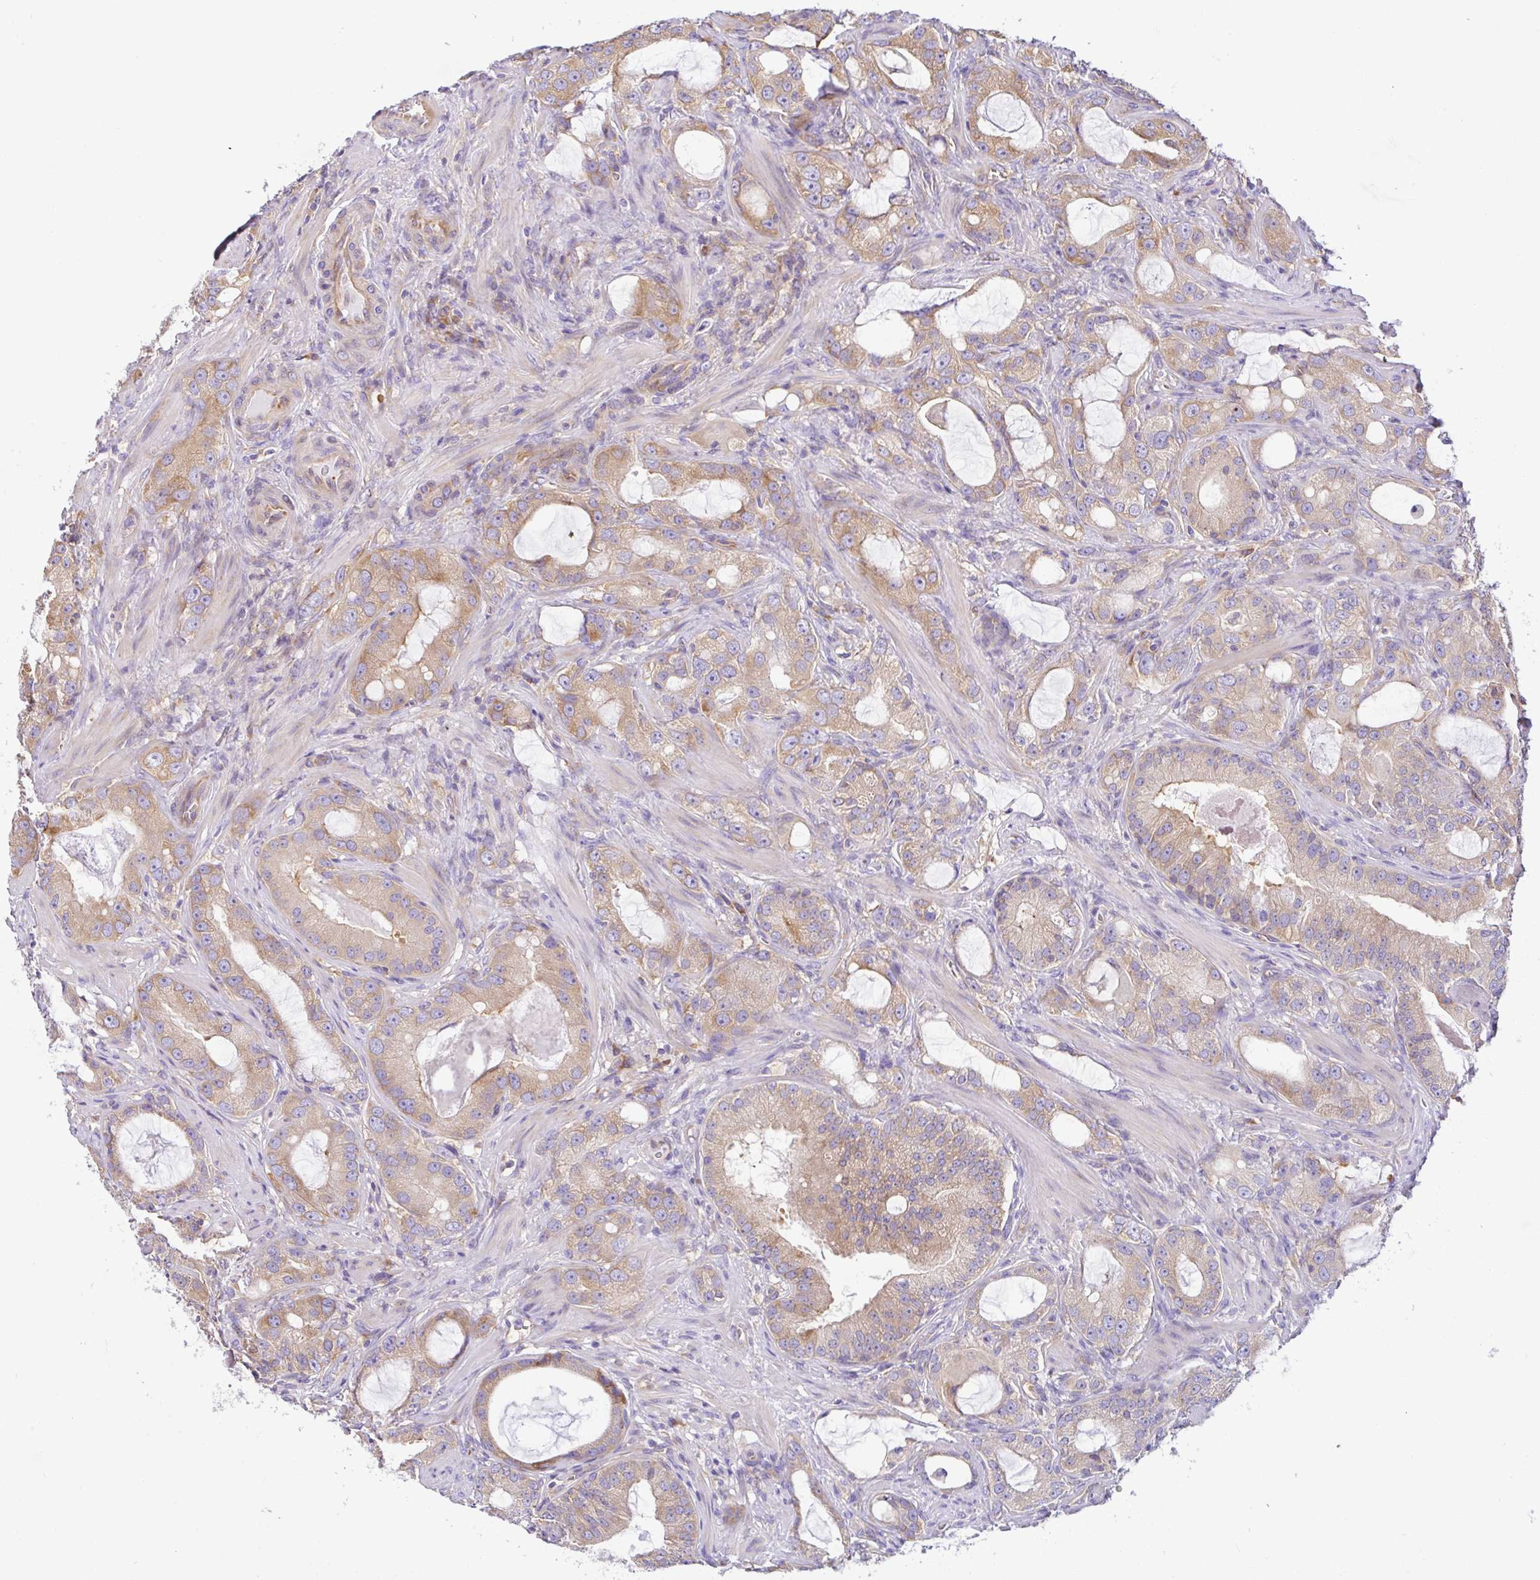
{"staining": {"intensity": "moderate", "quantity": ">75%", "location": "cytoplasmic/membranous"}, "tissue": "prostate cancer", "cell_type": "Tumor cells", "image_type": "cancer", "snomed": [{"axis": "morphology", "description": "Adenocarcinoma, High grade"}, {"axis": "topography", "description": "Prostate"}], "caption": "Immunohistochemical staining of human prostate cancer (adenocarcinoma (high-grade)) demonstrates medium levels of moderate cytoplasmic/membranous protein staining in about >75% of tumor cells.", "gene": "GFPT2", "patient": {"sex": "male", "age": 65}}